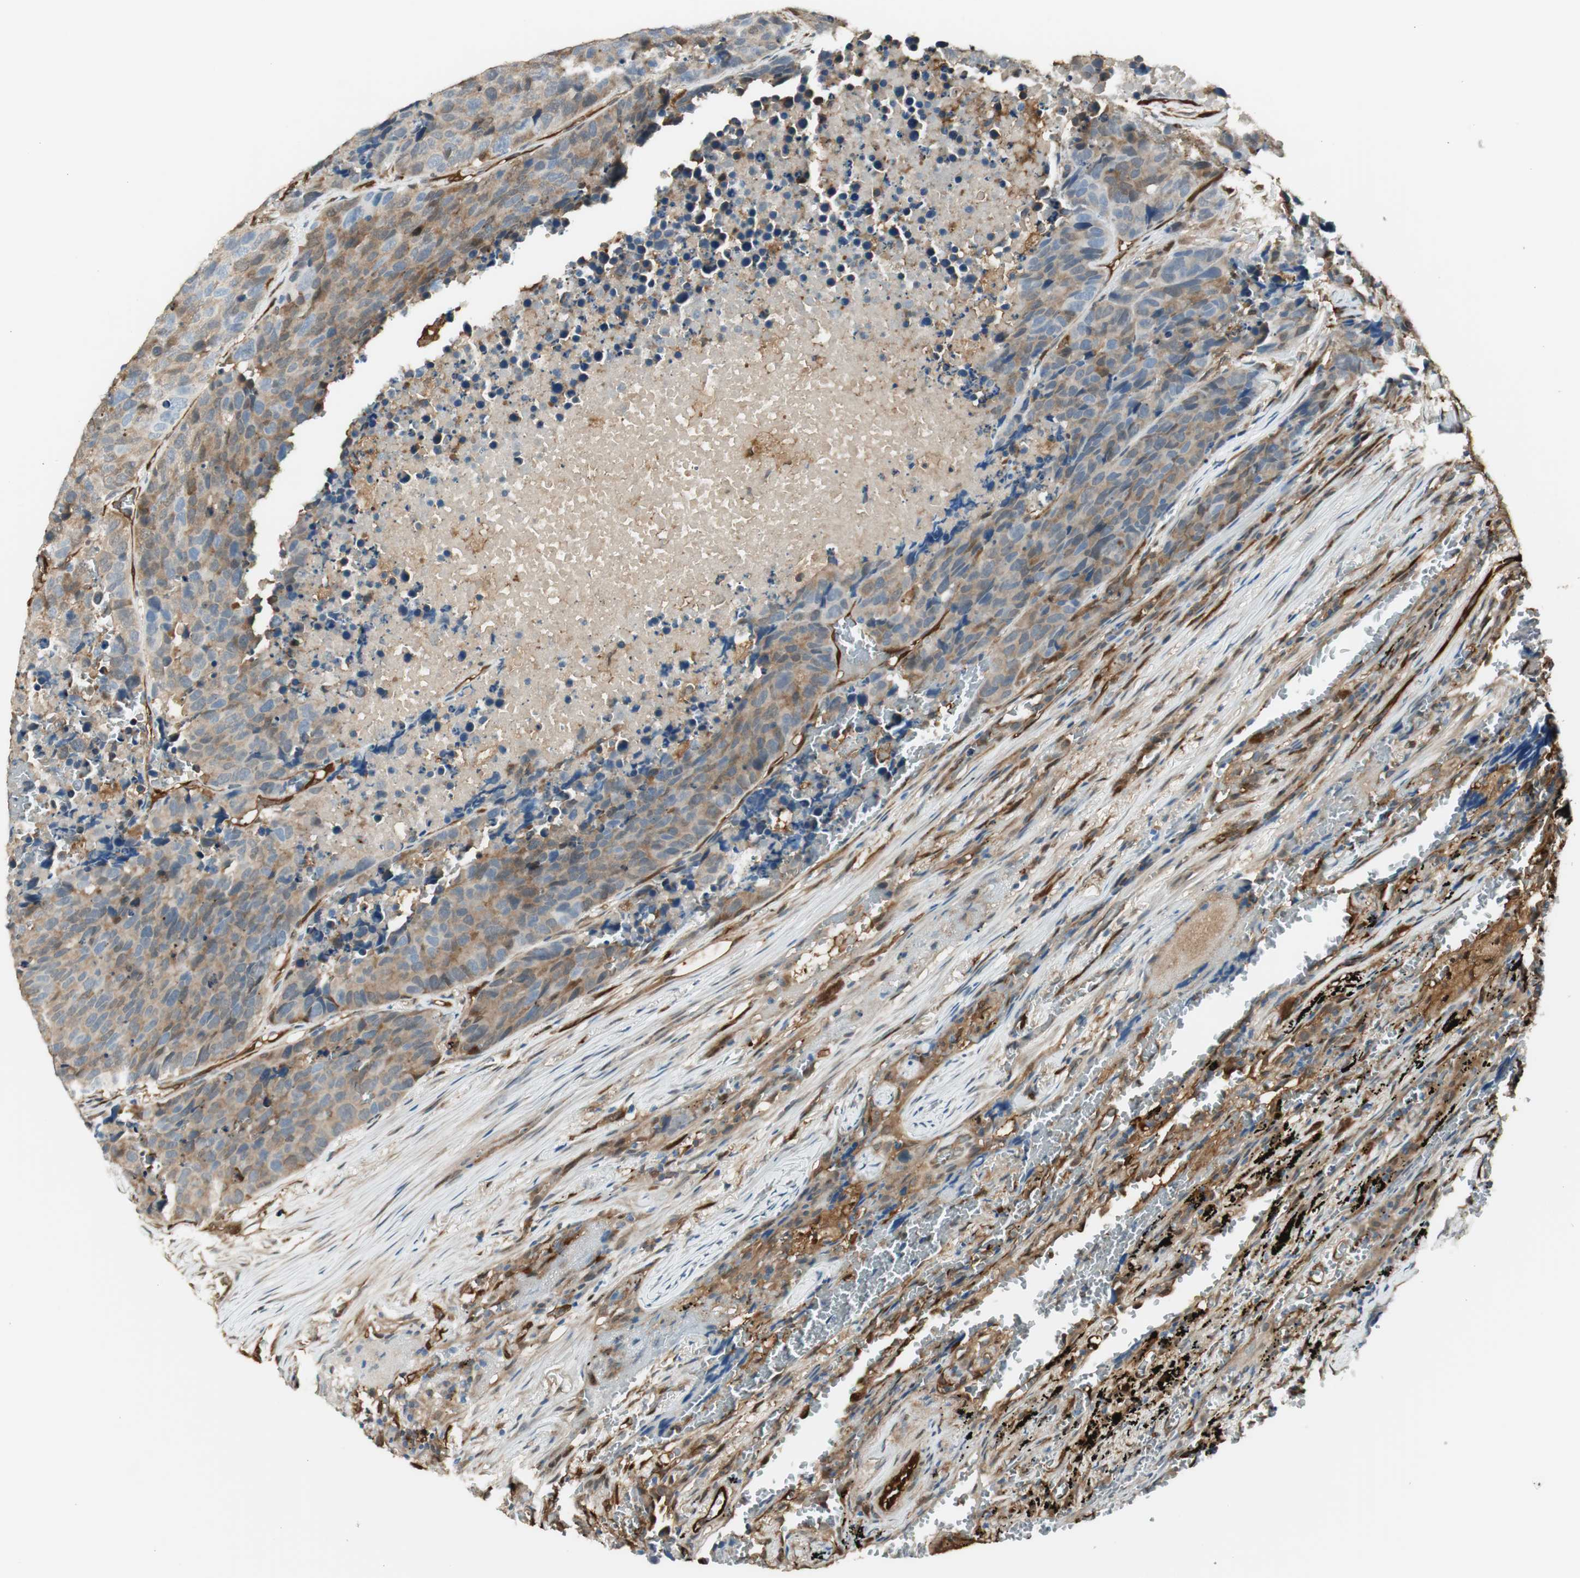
{"staining": {"intensity": "moderate", "quantity": ">75%", "location": "cytoplasmic/membranous"}, "tissue": "carcinoid", "cell_type": "Tumor cells", "image_type": "cancer", "snomed": [{"axis": "morphology", "description": "Carcinoid, malignant, NOS"}, {"axis": "topography", "description": "Lung"}], "caption": "Protein staining demonstrates moderate cytoplasmic/membranous staining in approximately >75% of tumor cells in carcinoid (malignant). The protein is stained brown, and the nuclei are stained in blue (DAB (3,3'-diaminobenzidine) IHC with brightfield microscopy, high magnification).", "gene": "SERPINB6", "patient": {"sex": "male", "age": 60}}